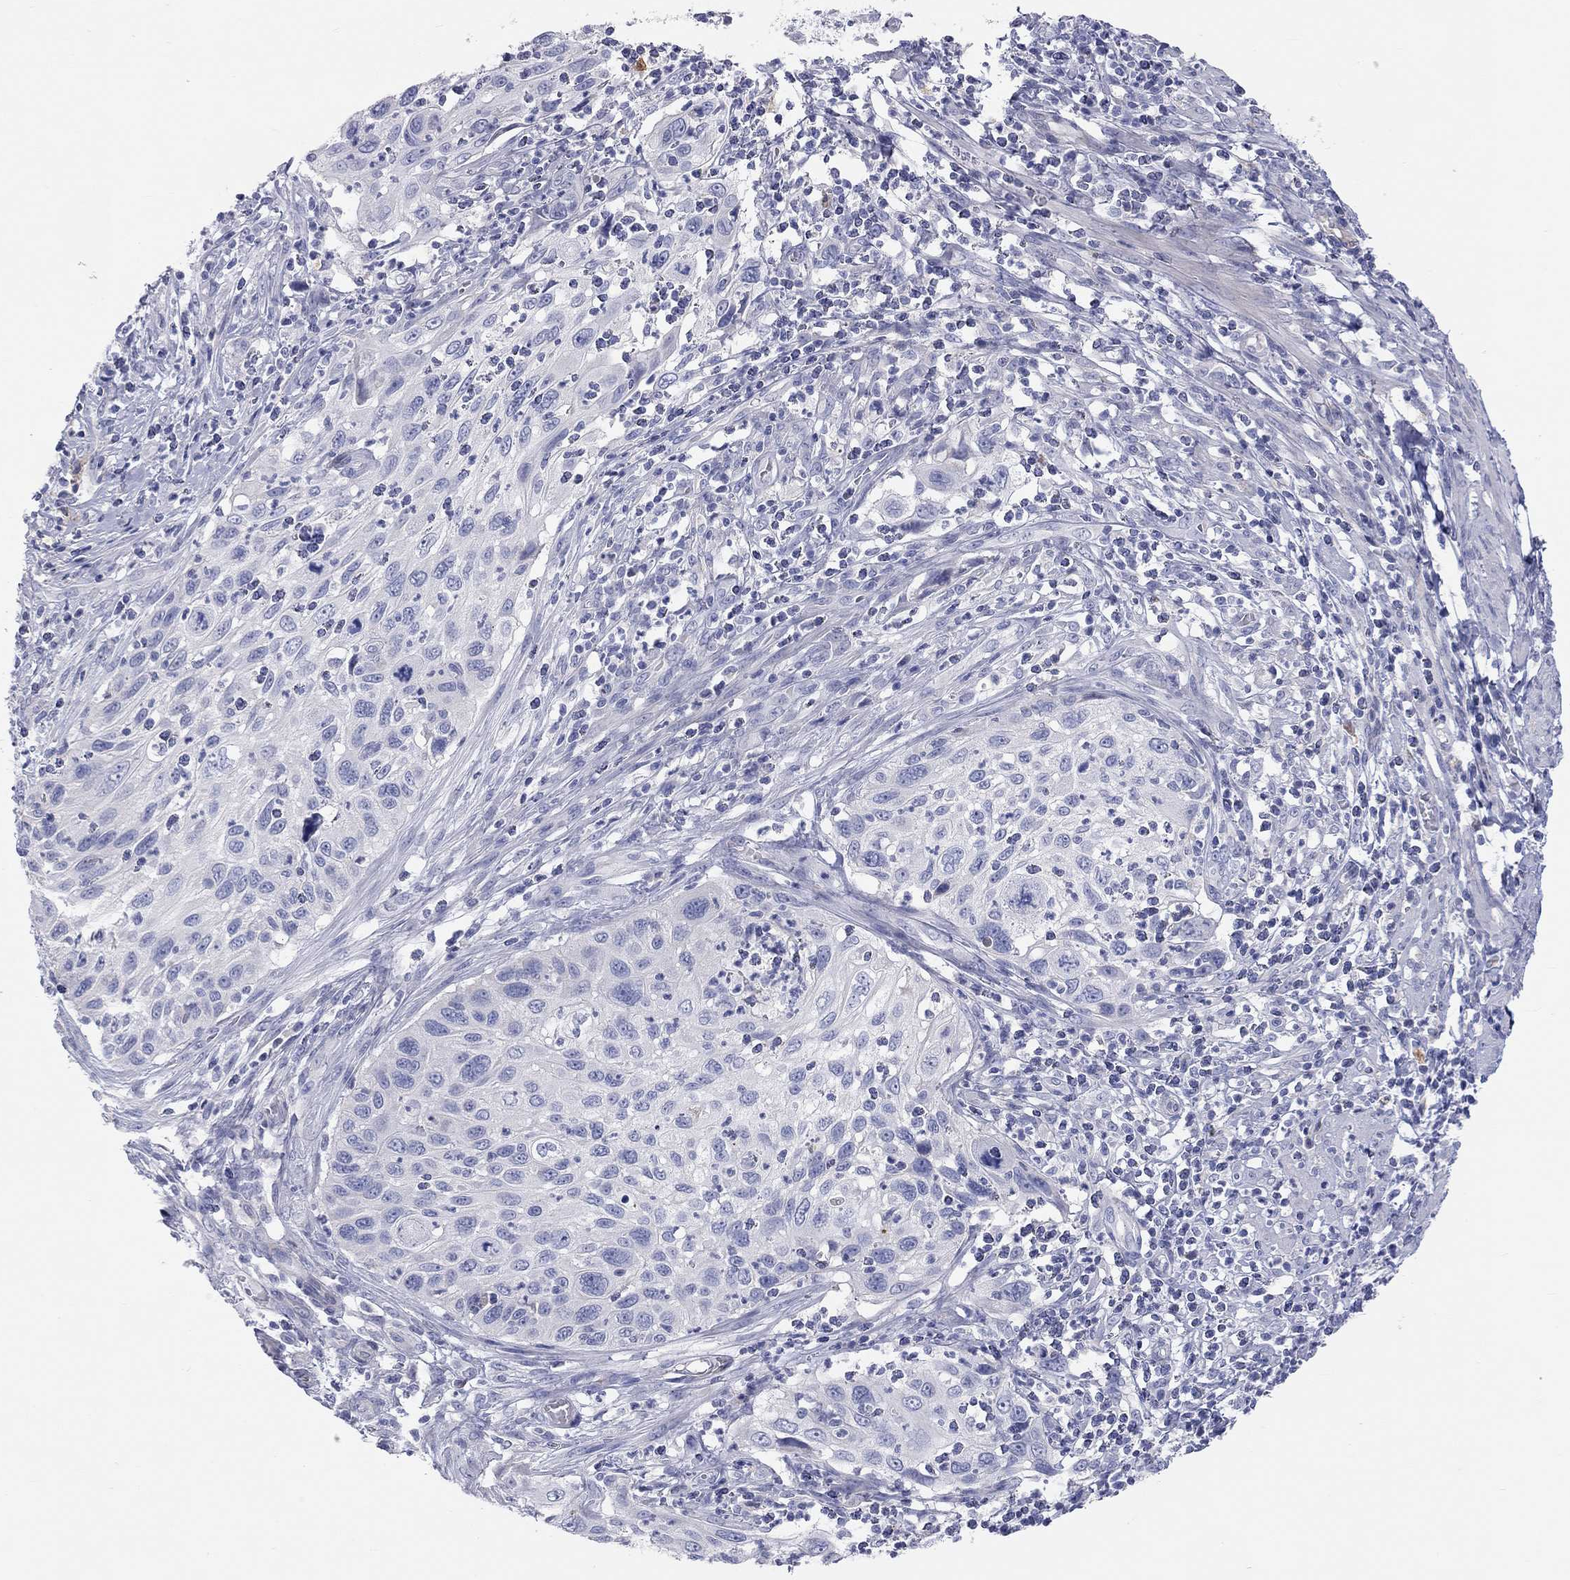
{"staining": {"intensity": "negative", "quantity": "none", "location": "none"}, "tissue": "cervical cancer", "cell_type": "Tumor cells", "image_type": "cancer", "snomed": [{"axis": "morphology", "description": "Squamous cell carcinoma, NOS"}, {"axis": "topography", "description": "Cervix"}], "caption": "Cervical squamous cell carcinoma was stained to show a protein in brown. There is no significant staining in tumor cells.", "gene": "ST7L", "patient": {"sex": "female", "age": 70}}